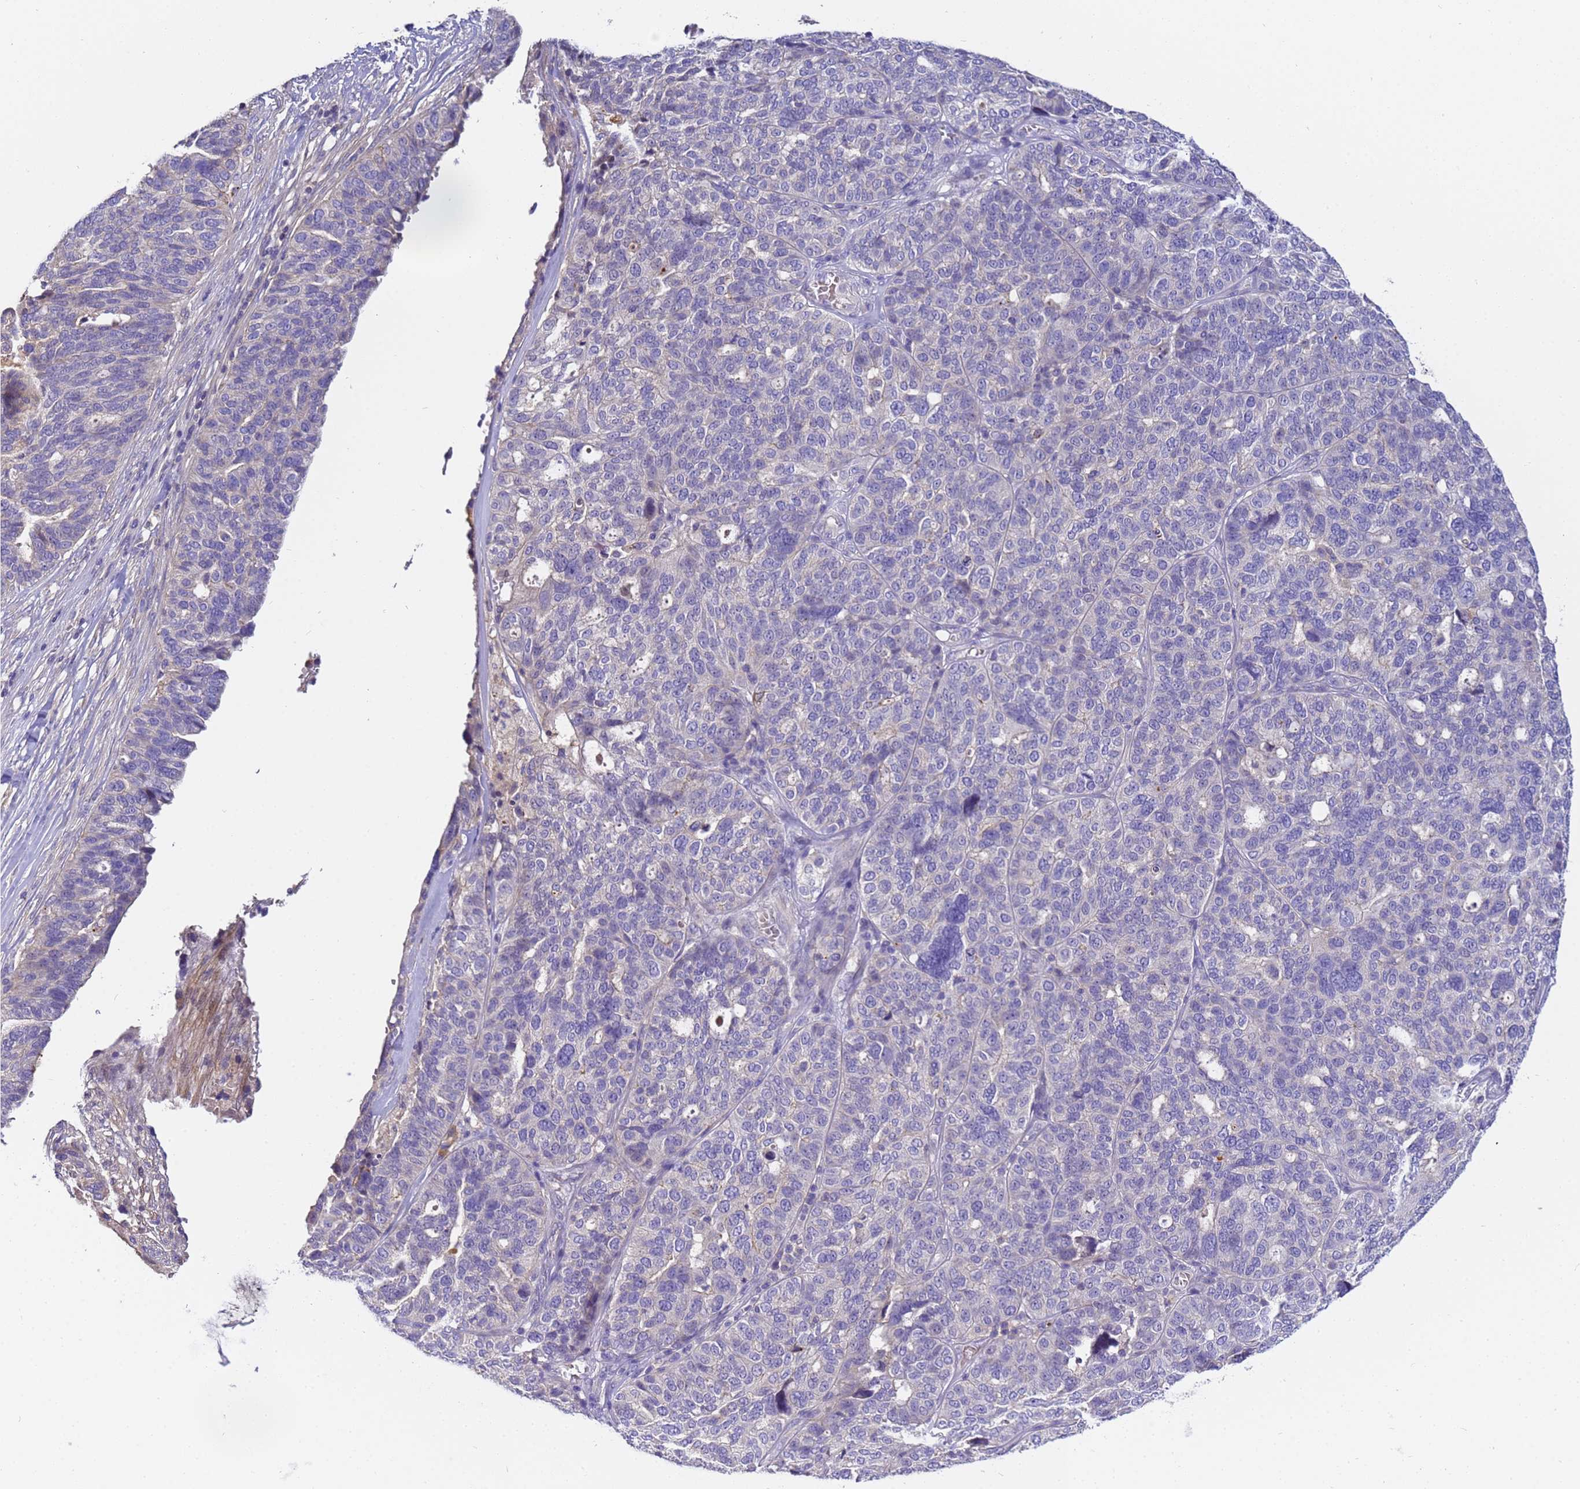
{"staining": {"intensity": "negative", "quantity": "none", "location": "none"}, "tissue": "ovarian cancer", "cell_type": "Tumor cells", "image_type": "cancer", "snomed": [{"axis": "morphology", "description": "Cystadenocarcinoma, serous, NOS"}, {"axis": "topography", "description": "Ovary"}], "caption": "Immunohistochemical staining of human ovarian cancer (serous cystadenocarcinoma) demonstrates no significant expression in tumor cells.", "gene": "TBCD", "patient": {"sex": "female", "age": 59}}